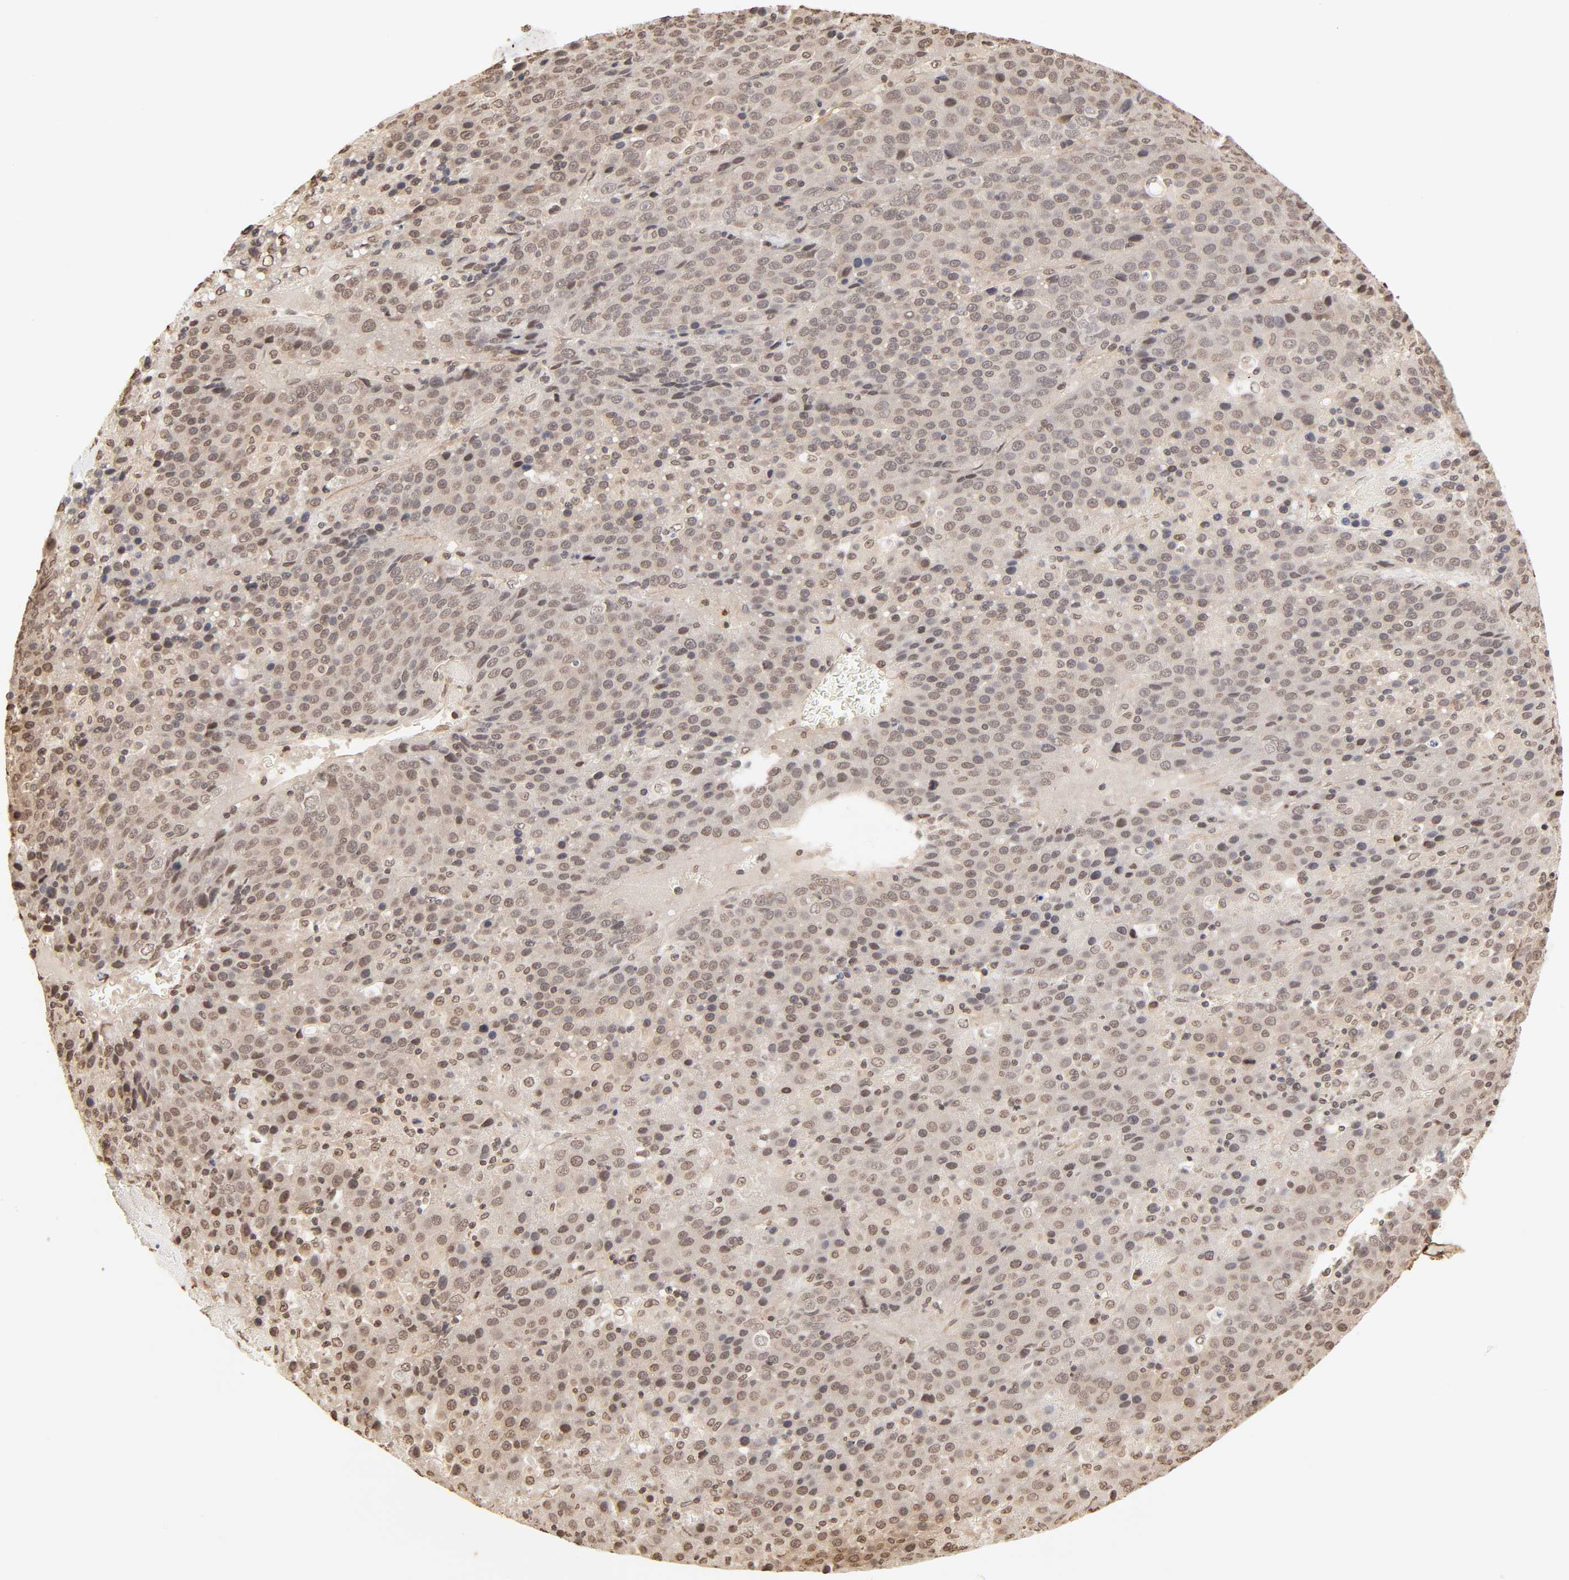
{"staining": {"intensity": "moderate", "quantity": ">75%", "location": "cytoplasmic/membranous,nuclear"}, "tissue": "liver cancer", "cell_type": "Tumor cells", "image_type": "cancer", "snomed": [{"axis": "morphology", "description": "Carcinoma, Hepatocellular, NOS"}, {"axis": "topography", "description": "Liver"}], "caption": "Hepatocellular carcinoma (liver) stained for a protein (brown) demonstrates moderate cytoplasmic/membranous and nuclear positive expression in about >75% of tumor cells.", "gene": "TBL1X", "patient": {"sex": "female", "age": 53}}